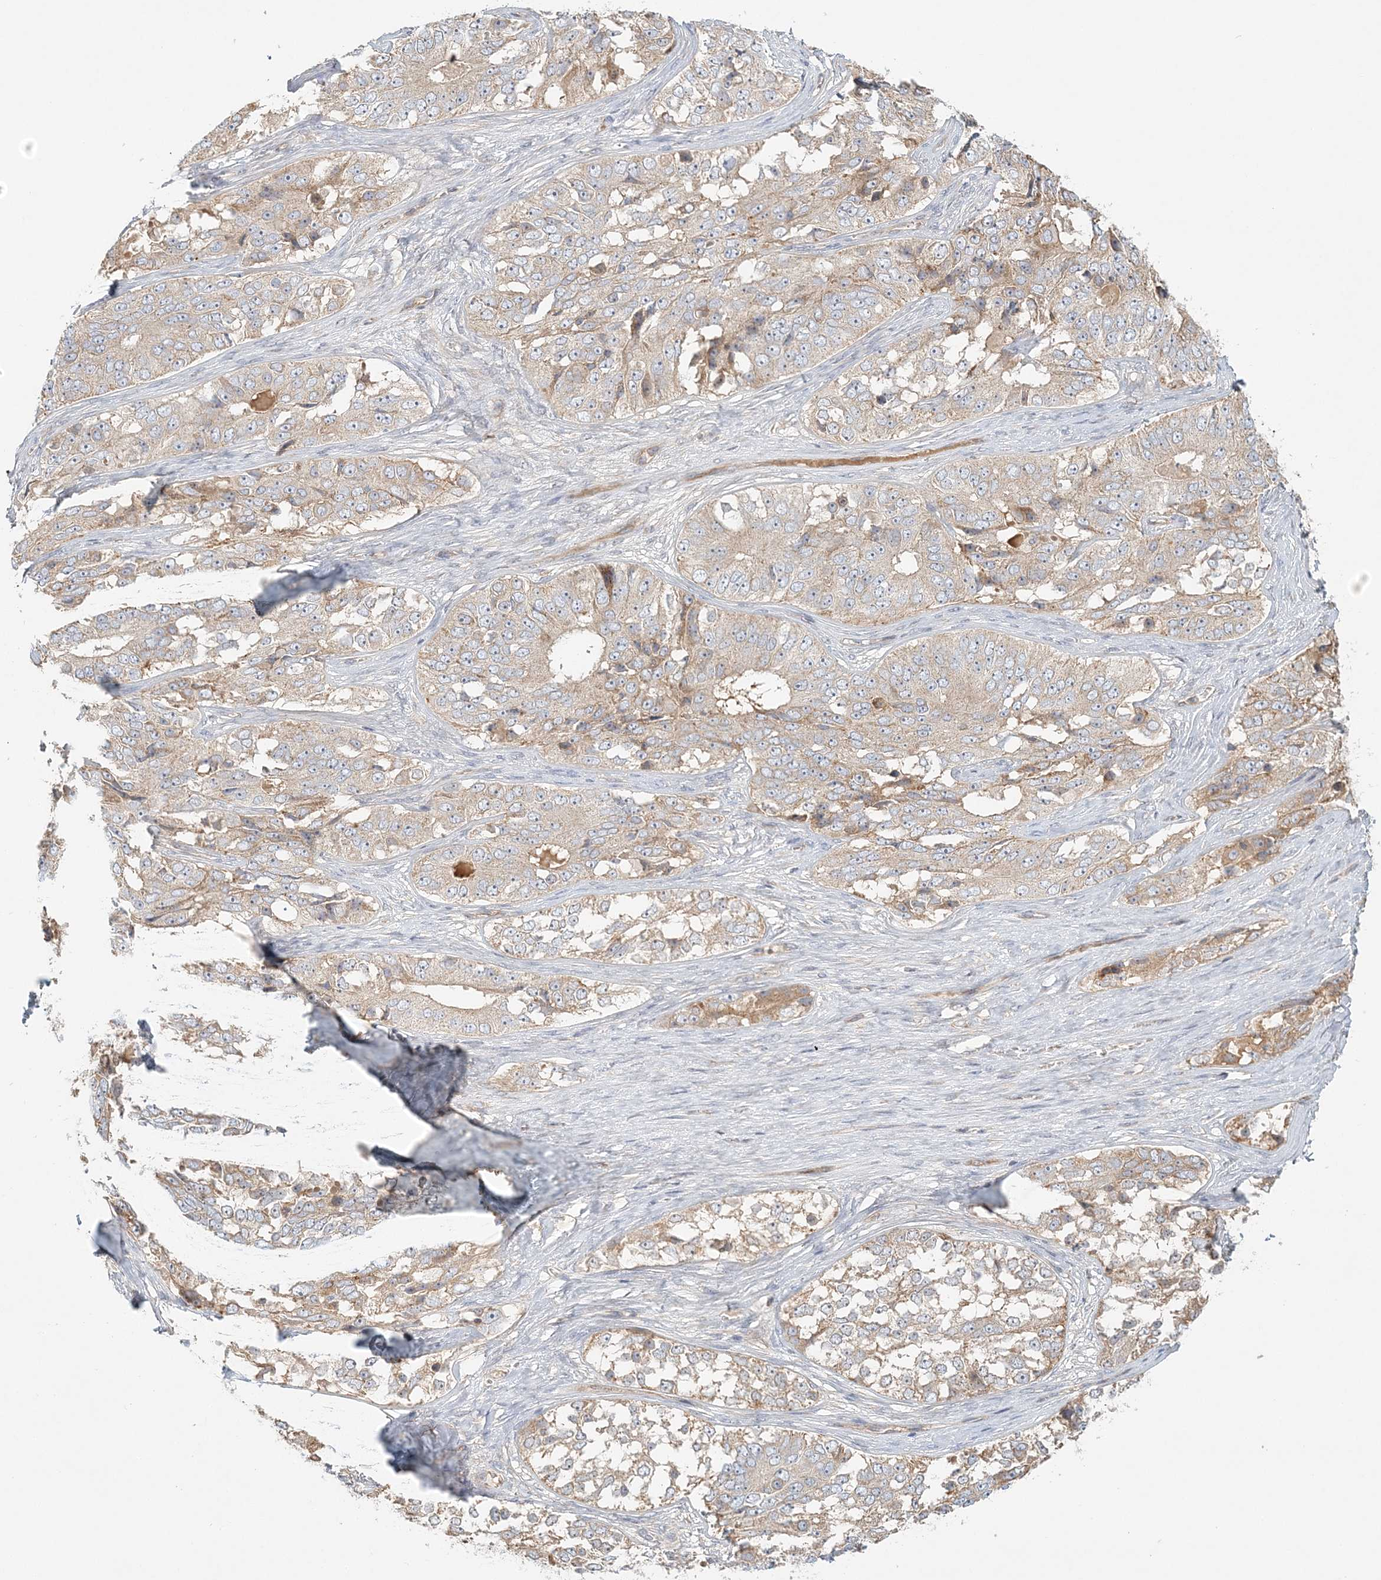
{"staining": {"intensity": "moderate", "quantity": "25%-75%", "location": "cytoplasmic/membranous"}, "tissue": "ovarian cancer", "cell_type": "Tumor cells", "image_type": "cancer", "snomed": [{"axis": "morphology", "description": "Carcinoma, endometroid"}, {"axis": "topography", "description": "Ovary"}], "caption": "An image of human ovarian cancer stained for a protein reveals moderate cytoplasmic/membranous brown staining in tumor cells.", "gene": "KIAA0232", "patient": {"sex": "female", "age": 51}}